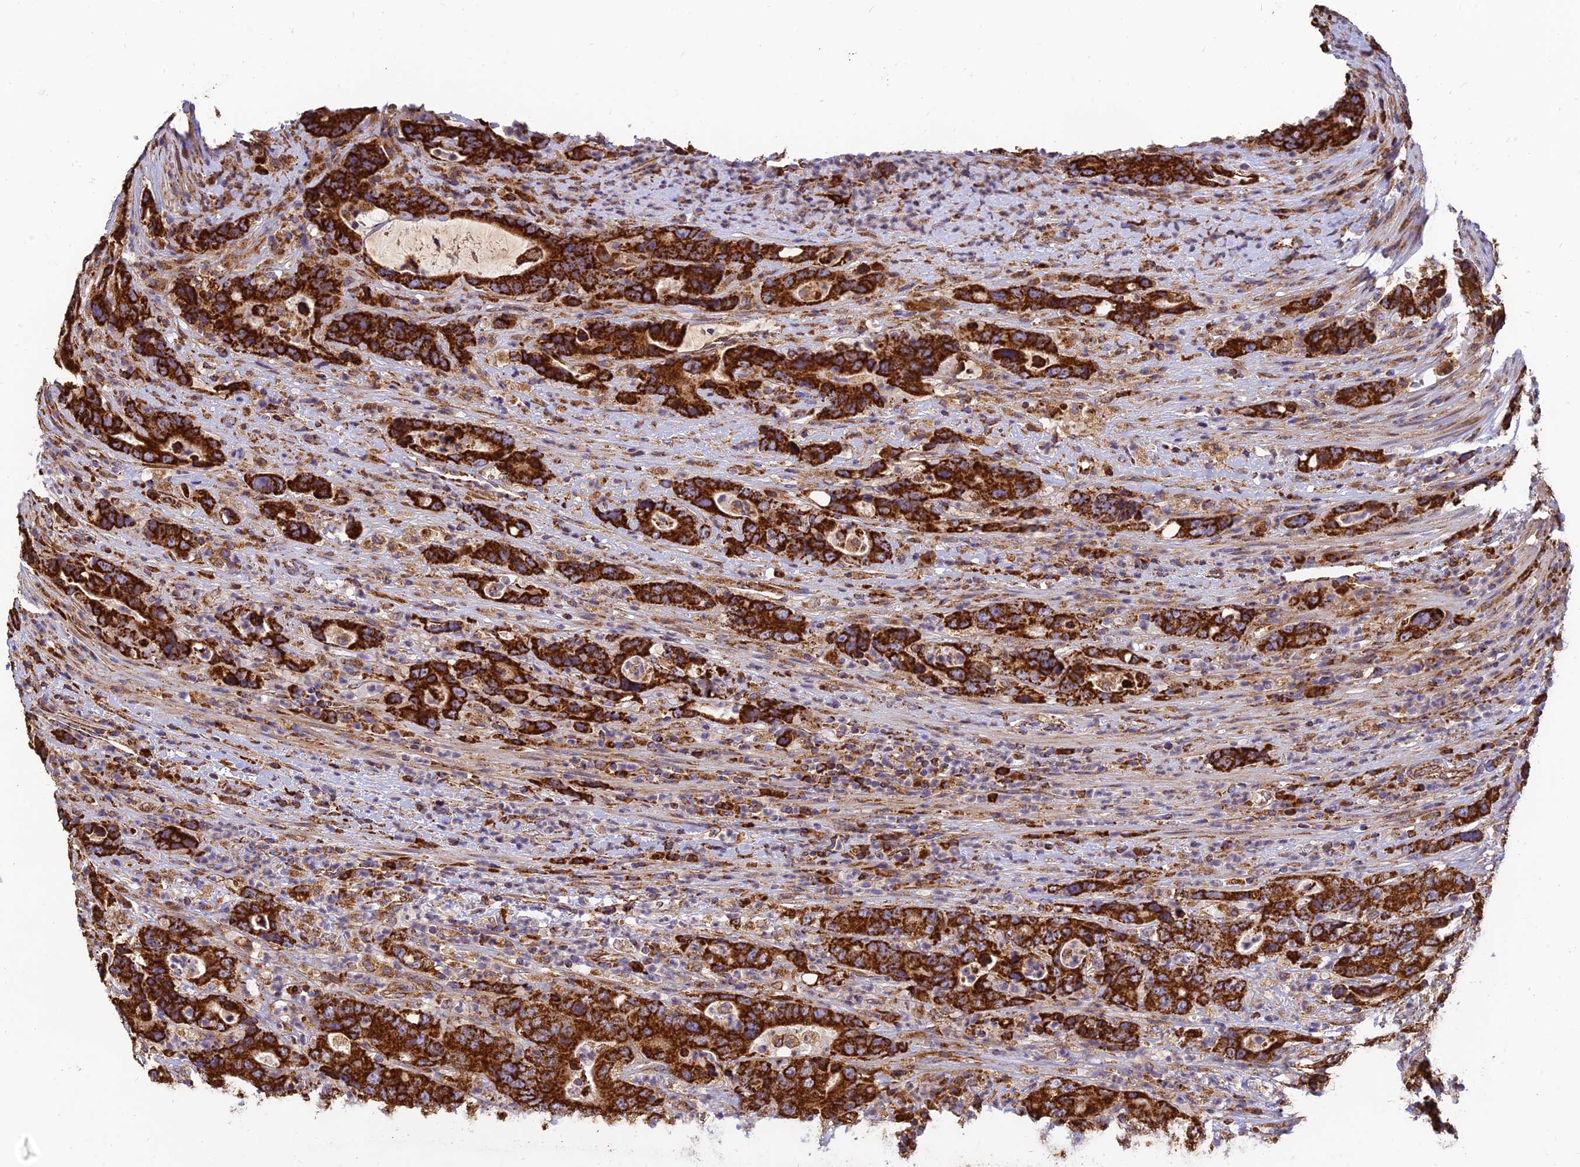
{"staining": {"intensity": "strong", "quantity": ">75%", "location": "cytoplasmic/membranous"}, "tissue": "colorectal cancer", "cell_type": "Tumor cells", "image_type": "cancer", "snomed": [{"axis": "morphology", "description": "Adenocarcinoma, NOS"}, {"axis": "topography", "description": "Colon"}], "caption": "Immunohistochemical staining of human colorectal cancer (adenocarcinoma) exhibits strong cytoplasmic/membranous protein staining in about >75% of tumor cells. The staining was performed using DAB to visualize the protein expression in brown, while the nuclei were stained in blue with hematoxylin (Magnification: 20x).", "gene": "THUMPD2", "patient": {"sex": "female", "age": 75}}